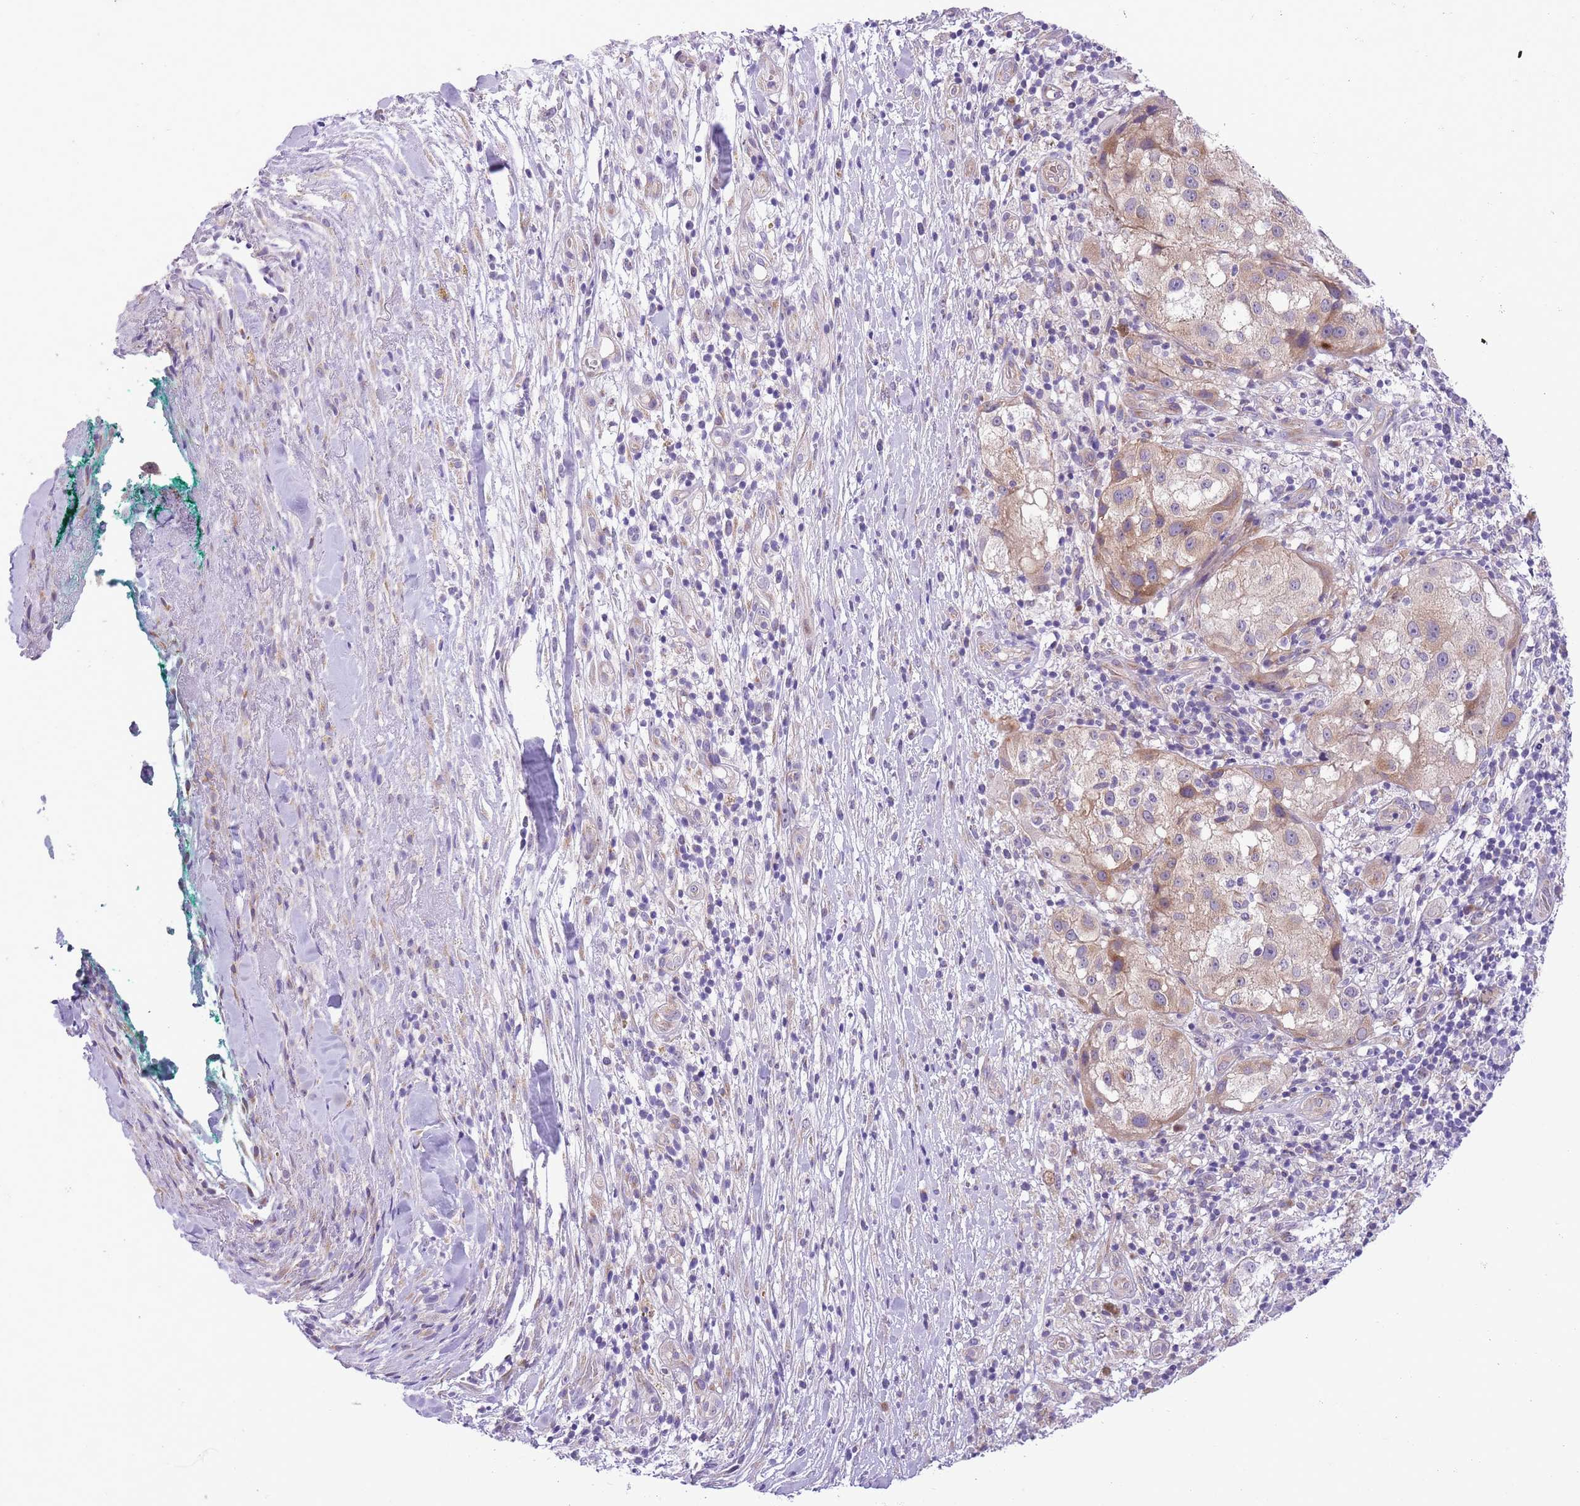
{"staining": {"intensity": "weak", "quantity": "25%-75%", "location": "cytoplasmic/membranous"}, "tissue": "melanoma", "cell_type": "Tumor cells", "image_type": "cancer", "snomed": [{"axis": "morphology", "description": "Normal morphology"}, {"axis": "morphology", "description": "Malignant melanoma, NOS"}, {"axis": "topography", "description": "Skin"}], "caption": "Protein staining shows weak cytoplasmic/membranous staining in about 25%-75% of tumor cells in malignant melanoma. The staining is performed using DAB (3,3'-diaminobenzidine) brown chromogen to label protein expression. The nuclei are counter-stained blue using hematoxylin.", "gene": "WWOX", "patient": {"sex": "female", "age": 72}}